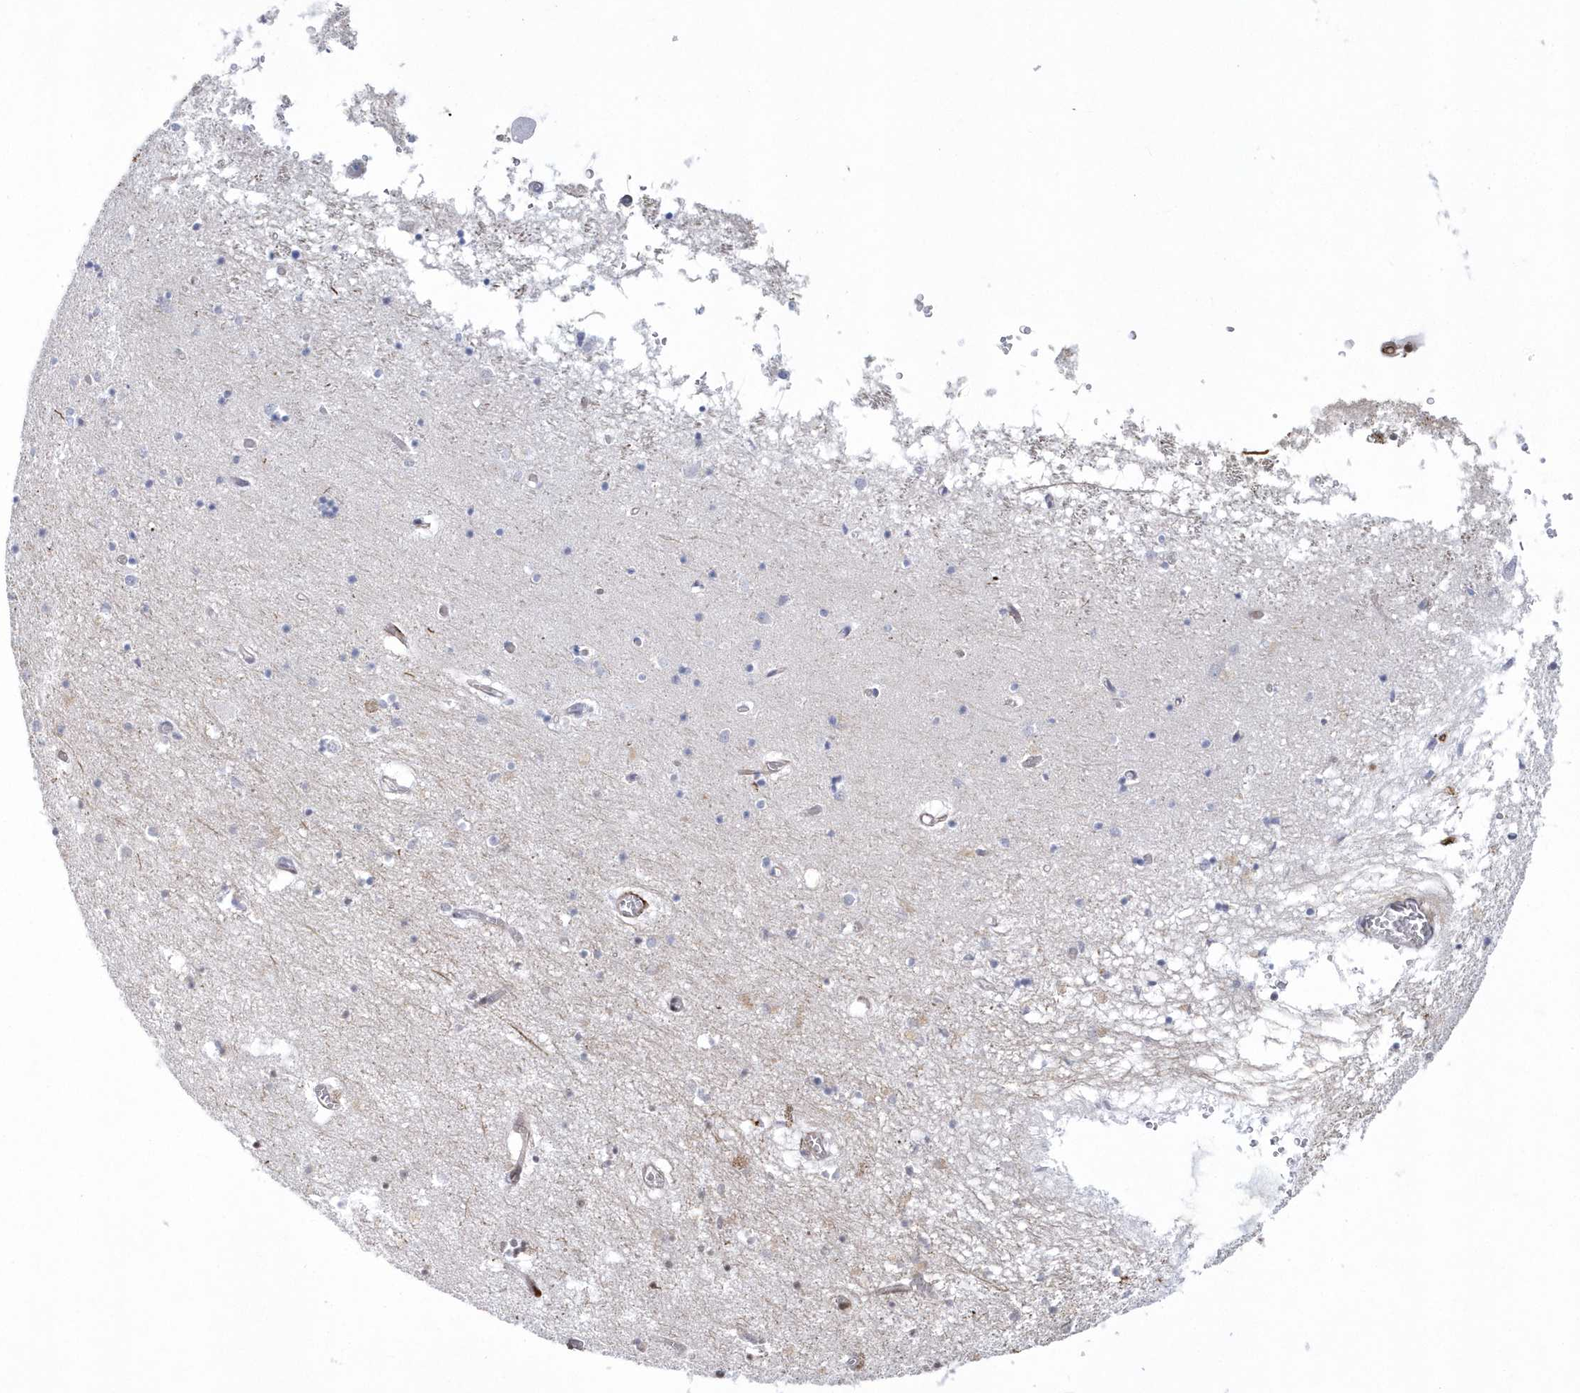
{"staining": {"intensity": "negative", "quantity": "none", "location": "none"}, "tissue": "hippocampus", "cell_type": "Glial cells", "image_type": "normal", "snomed": [{"axis": "morphology", "description": "Normal tissue, NOS"}, {"axis": "topography", "description": "Hippocampus"}], "caption": "This is a photomicrograph of immunohistochemistry (IHC) staining of normal hippocampus, which shows no positivity in glial cells. The staining was performed using DAB to visualize the protein expression in brown, while the nuclei were stained in blue with hematoxylin (Magnification: 20x).", "gene": "WDR27", "patient": {"sex": "male", "age": 70}}